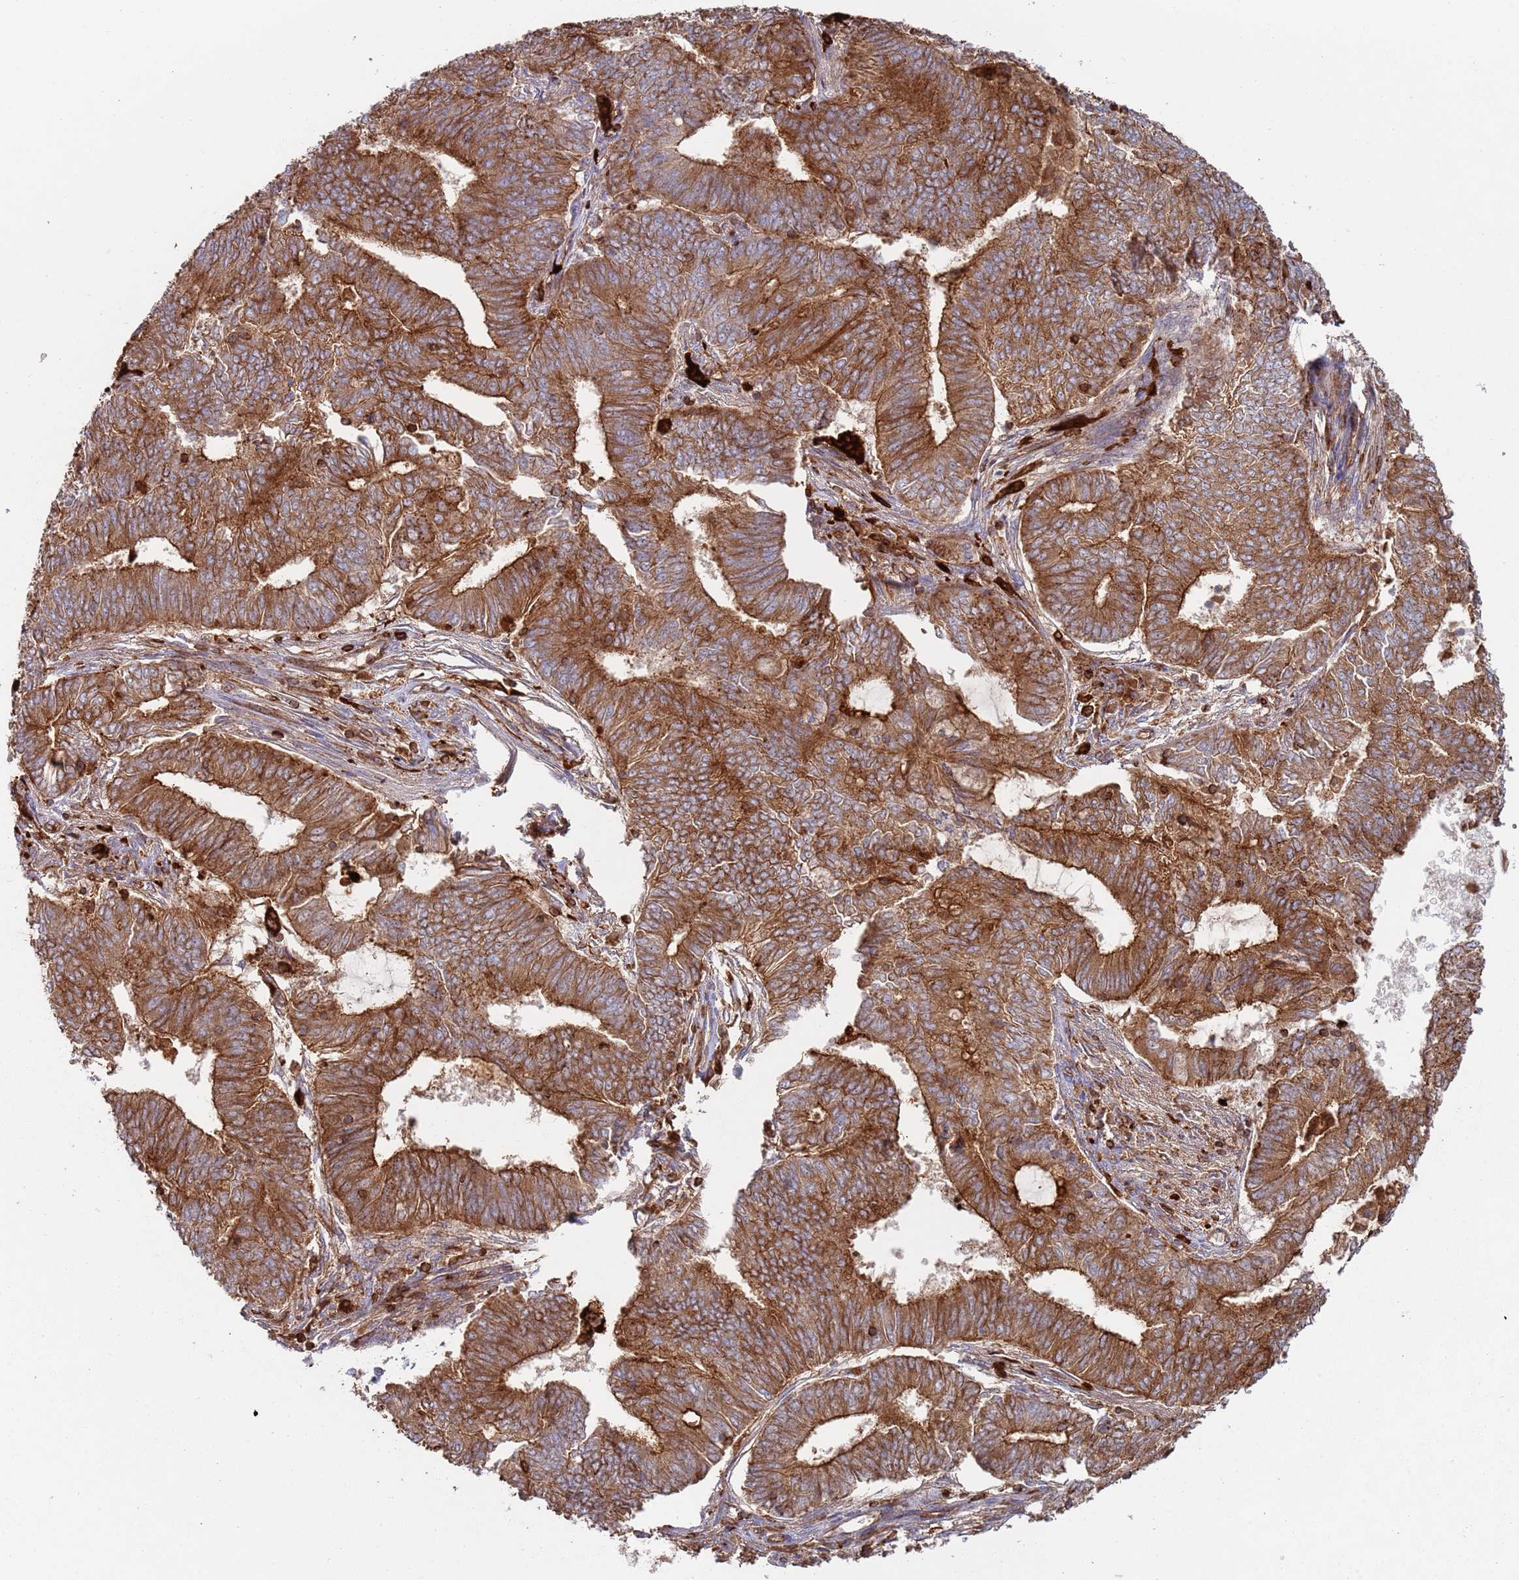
{"staining": {"intensity": "moderate", "quantity": ">75%", "location": "cytoplasmic/membranous"}, "tissue": "endometrial cancer", "cell_type": "Tumor cells", "image_type": "cancer", "snomed": [{"axis": "morphology", "description": "Adenocarcinoma, NOS"}, {"axis": "topography", "description": "Endometrium"}], "caption": "Tumor cells display medium levels of moderate cytoplasmic/membranous positivity in approximately >75% of cells in human adenocarcinoma (endometrial). Ihc stains the protein of interest in brown and the nuclei are stained blue.", "gene": "MALRD1", "patient": {"sex": "female", "age": 62}}